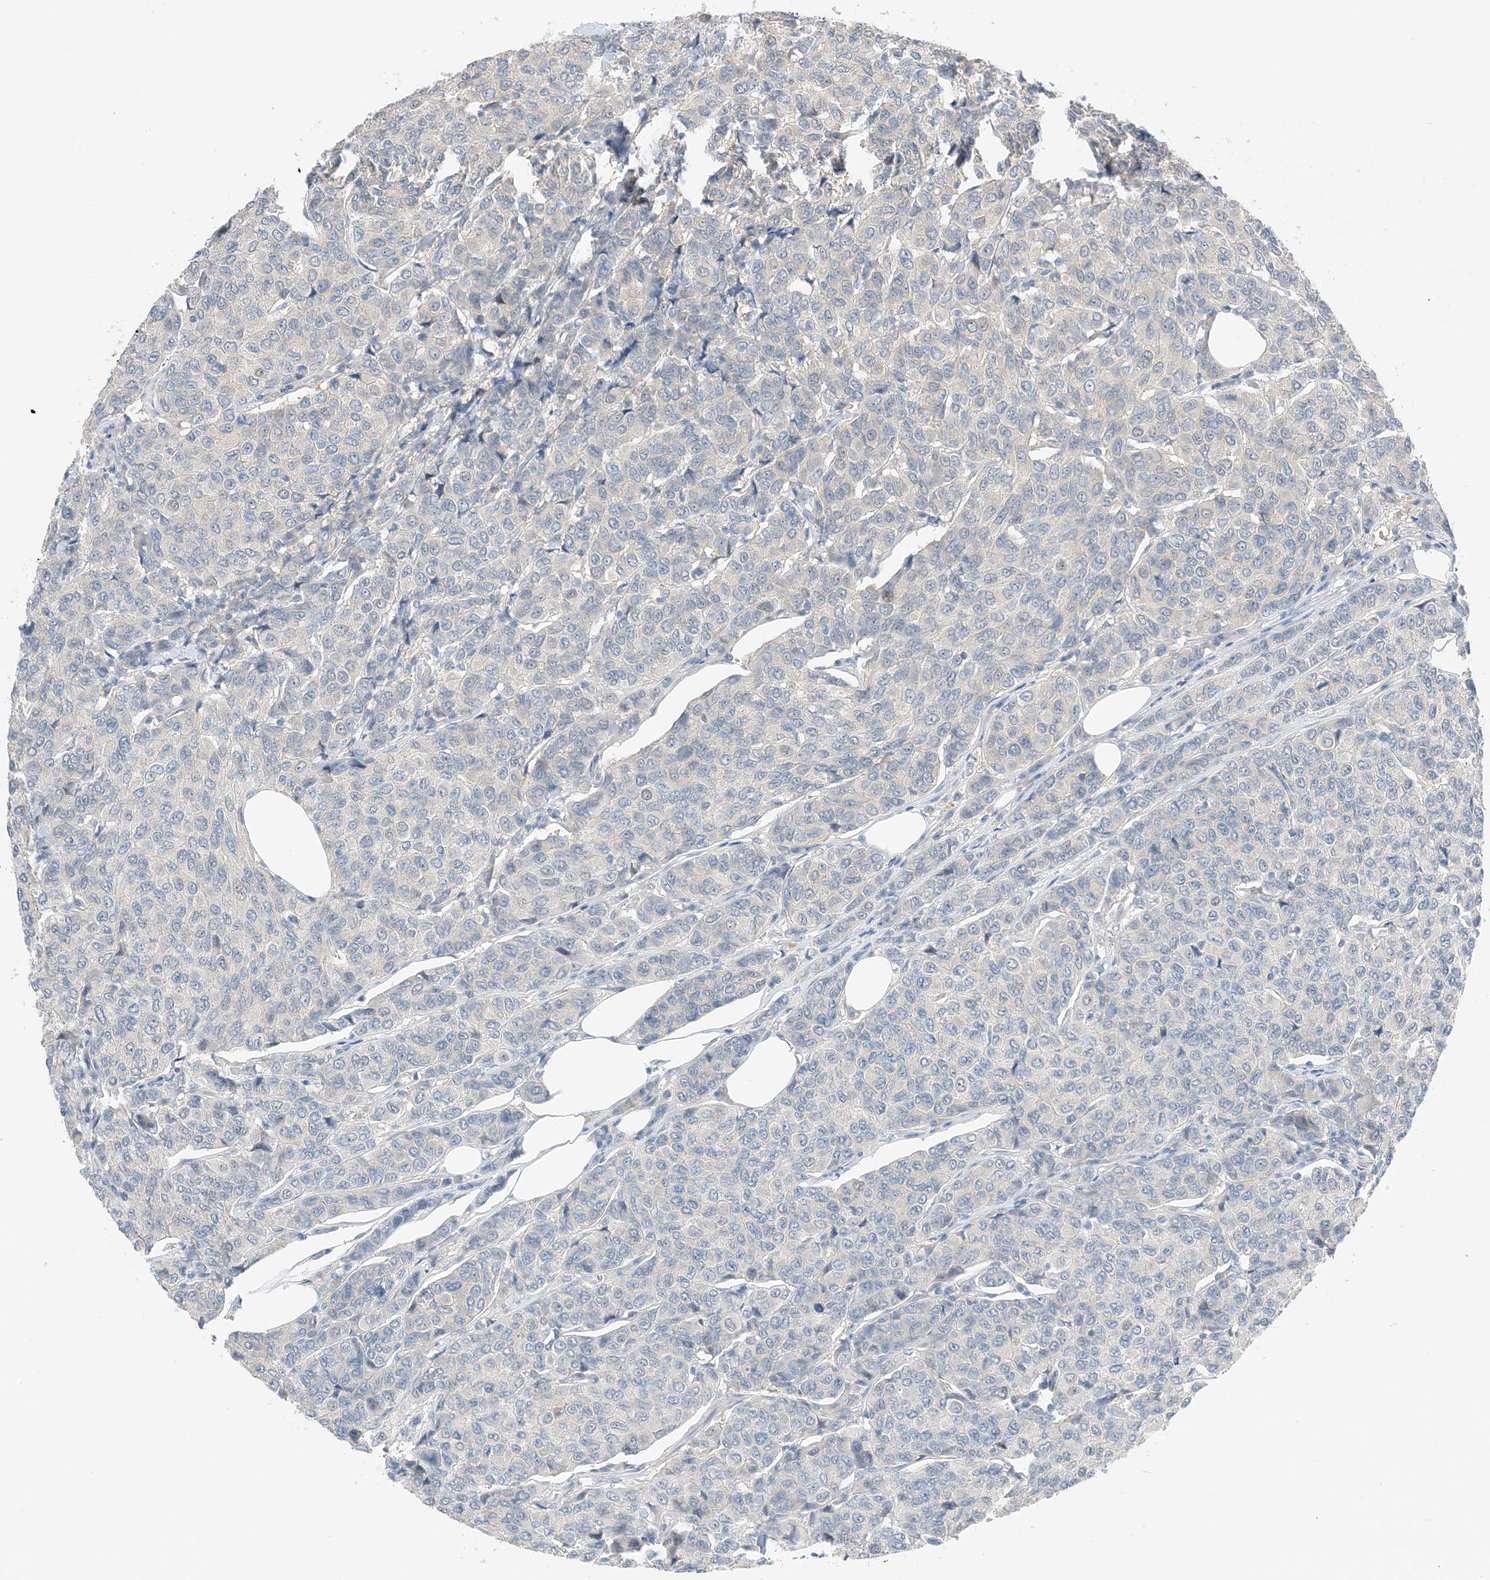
{"staining": {"intensity": "negative", "quantity": "none", "location": "none"}, "tissue": "breast cancer", "cell_type": "Tumor cells", "image_type": "cancer", "snomed": [{"axis": "morphology", "description": "Duct carcinoma"}, {"axis": "topography", "description": "Breast"}], "caption": "Breast cancer stained for a protein using IHC exhibits no staining tumor cells.", "gene": "KIFBP", "patient": {"sex": "female", "age": 55}}